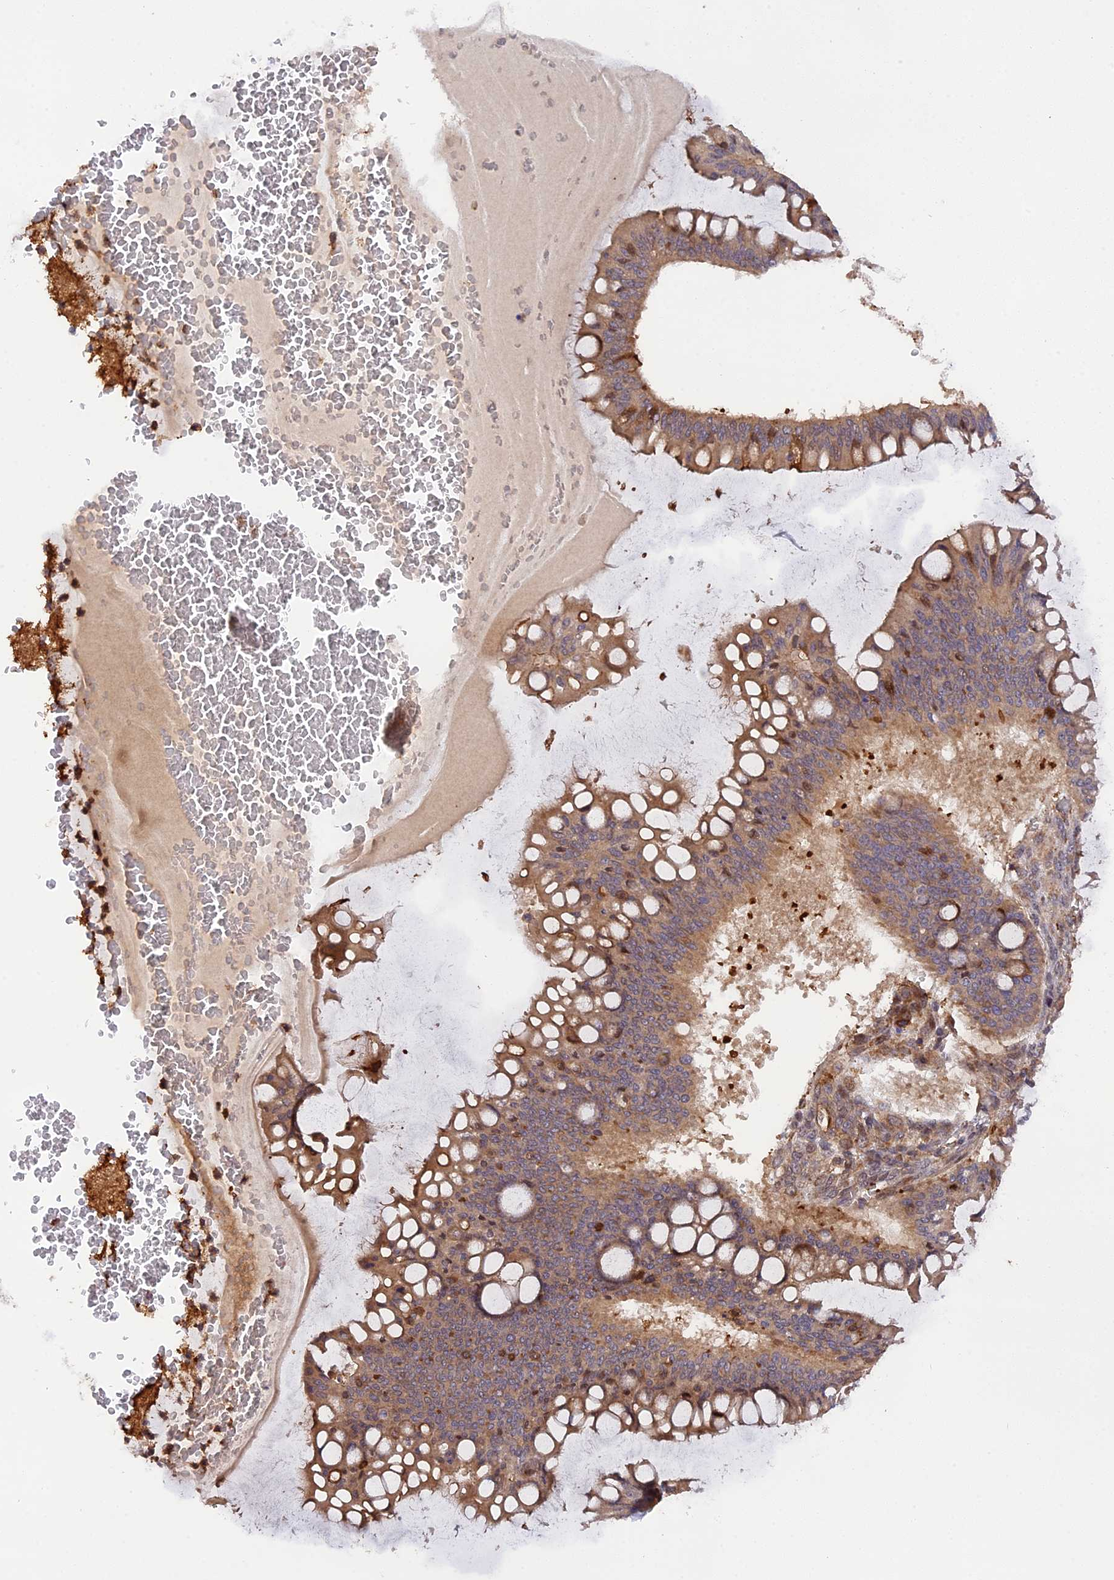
{"staining": {"intensity": "moderate", "quantity": ">75%", "location": "cytoplasmic/membranous"}, "tissue": "ovarian cancer", "cell_type": "Tumor cells", "image_type": "cancer", "snomed": [{"axis": "morphology", "description": "Cystadenocarcinoma, mucinous, NOS"}, {"axis": "topography", "description": "Ovary"}], "caption": "Immunohistochemistry histopathology image of ovarian cancer (mucinous cystadenocarcinoma) stained for a protein (brown), which displays medium levels of moderate cytoplasmic/membranous expression in approximately >75% of tumor cells.", "gene": "HERPUD1", "patient": {"sex": "female", "age": 73}}